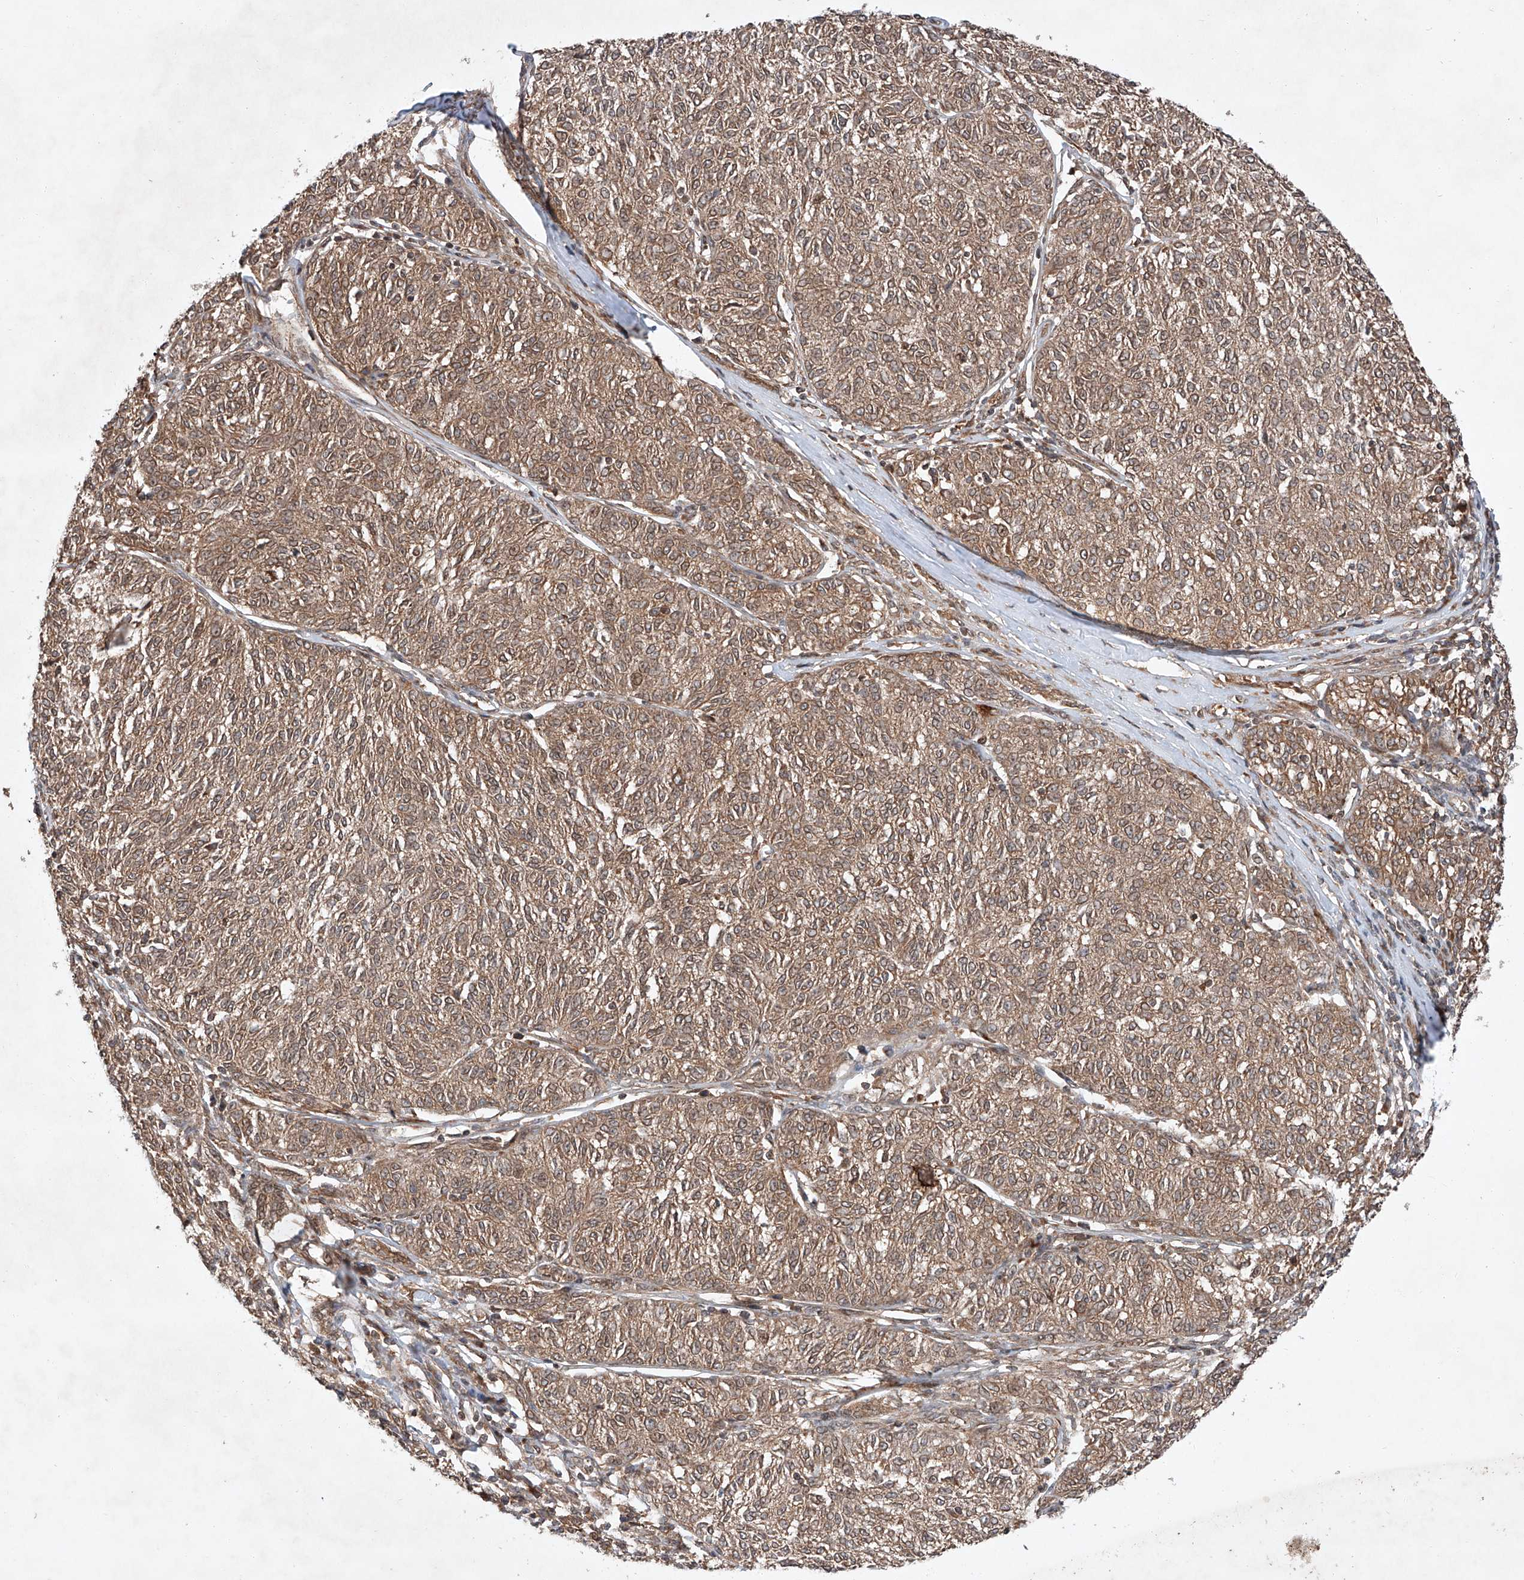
{"staining": {"intensity": "moderate", "quantity": ">75%", "location": "cytoplasmic/membranous"}, "tissue": "melanoma", "cell_type": "Tumor cells", "image_type": "cancer", "snomed": [{"axis": "morphology", "description": "Malignant melanoma, NOS"}, {"axis": "topography", "description": "Skin"}], "caption": "Melanoma stained for a protein displays moderate cytoplasmic/membranous positivity in tumor cells.", "gene": "ZFP28", "patient": {"sex": "female", "age": 72}}